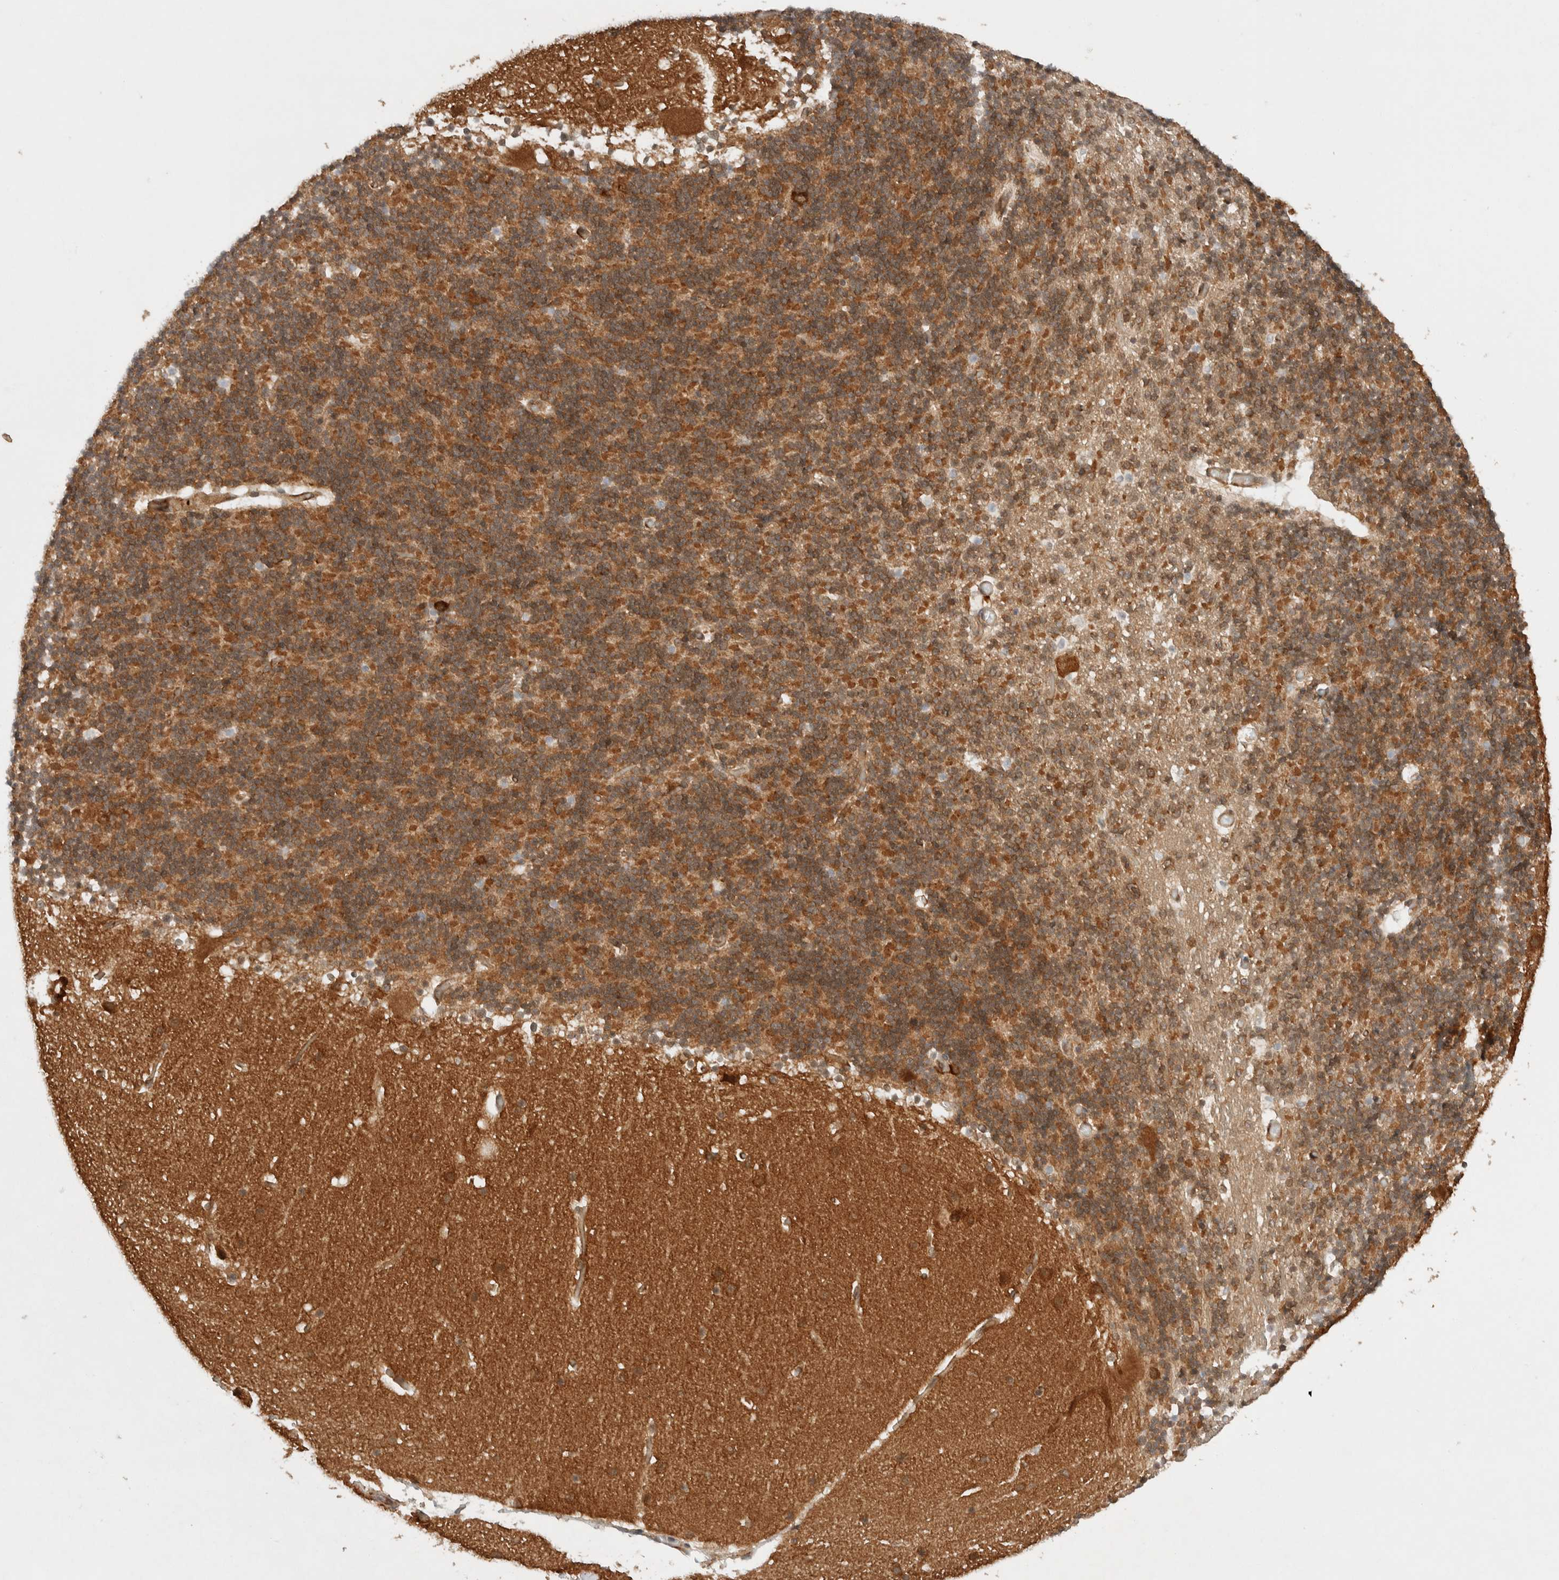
{"staining": {"intensity": "moderate", "quantity": ">75%", "location": "cytoplasmic/membranous"}, "tissue": "cerebellum", "cell_type": "Cells in granular layer", "image_type": "normal", "snomed": [{"axis": "morphology", "description": "Normal tissue, NOS"}, {"axis": "topography", "description": "Cerebellum"}], "caption": "IHC (DAB) staining of normal cerebellum shows moderate cytoplasmic/membranous protein staining in about >75% of cells in granular layer.", "gene": "ARFGEF2", "patient": {"sex": "male", "age": 57}}